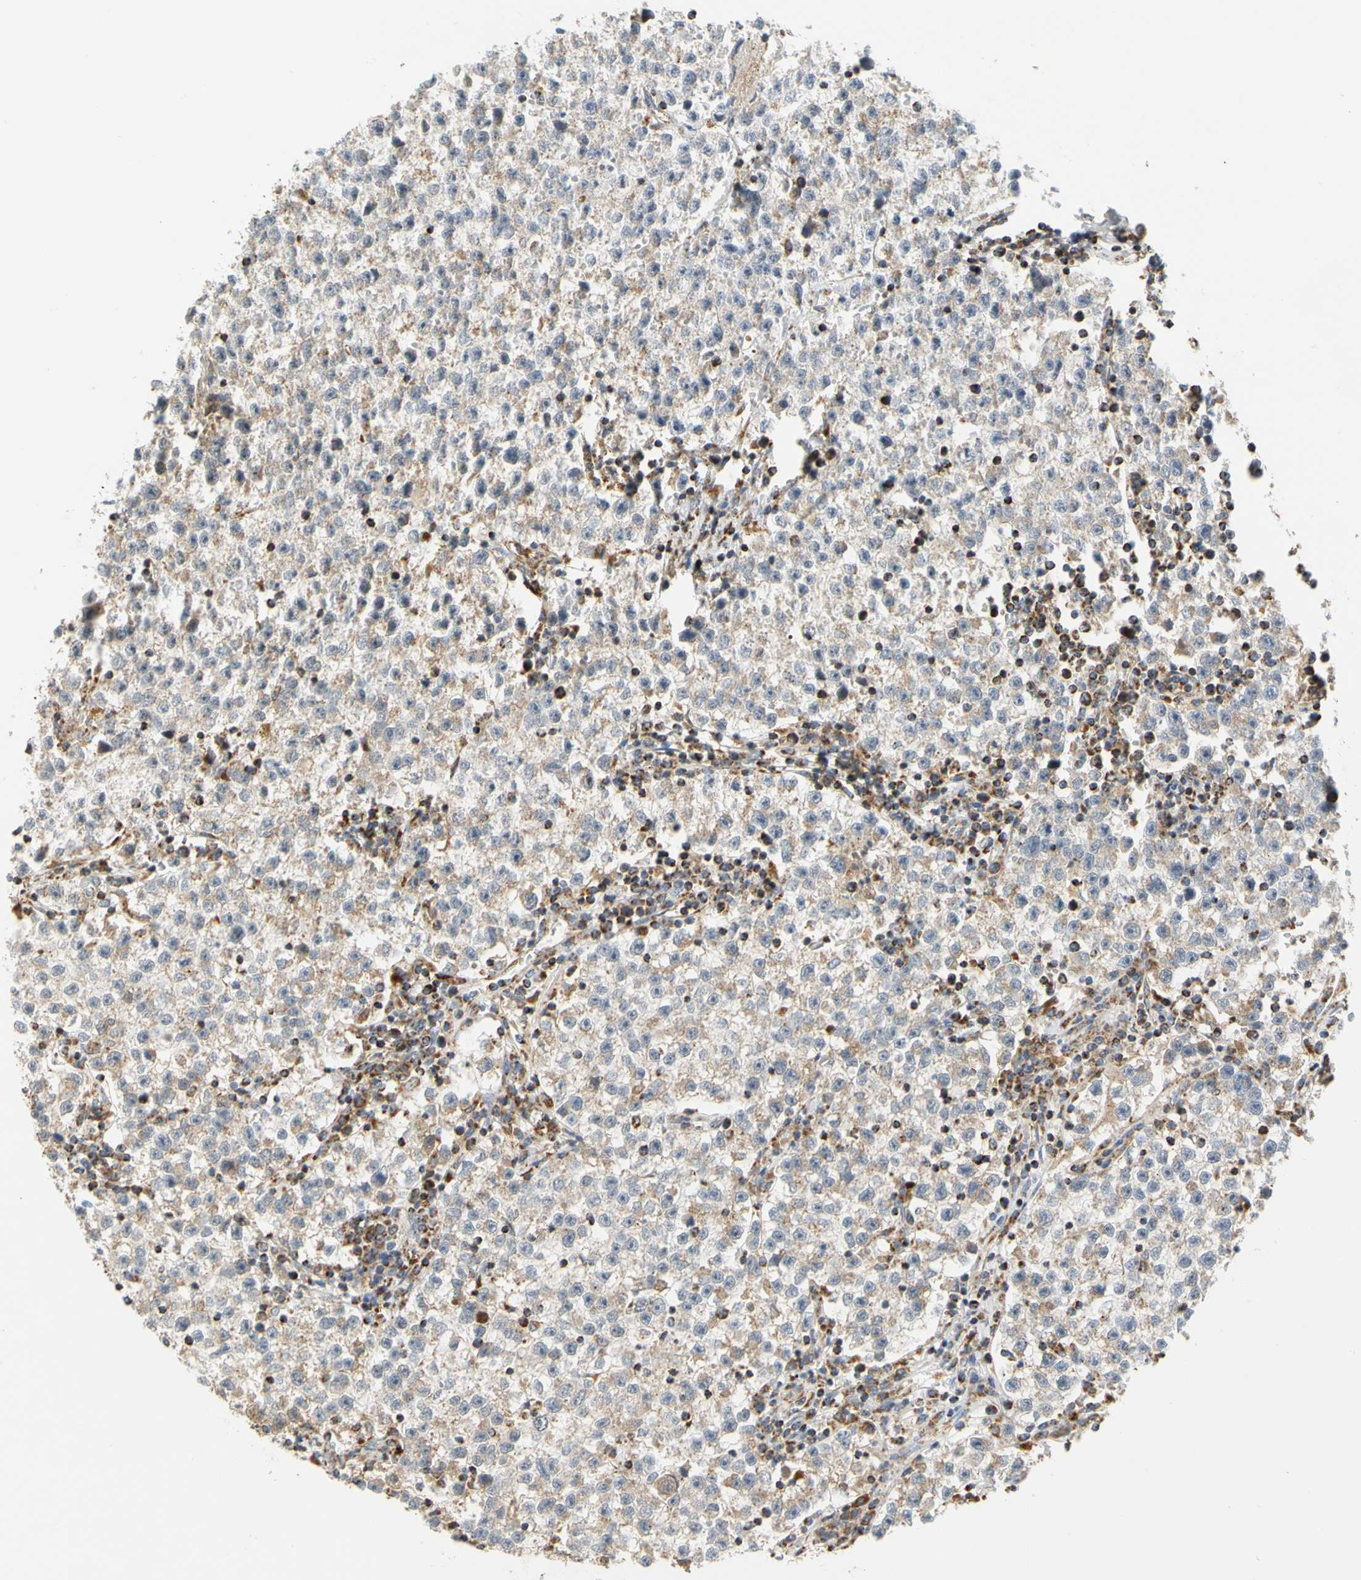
{"staining": {"intensity": "weak", "quantity": "<25%", "location": "cytoplasmic/membranous"}, "tissue": "testis cancer", "cell_type": "Tumor cells", "image_type": "cancer", "snomed": [{"axis": "morphology", "description": "Seminoma, NOS"}, {"axis": "topography", "description": "Testis"}], "caption": "Immunohistochemistry (IHC) micrograph of human testis seminoma stained for a protein (brown), which shows no expression in tumor cells.", "gene": "SFXN3", "patient": {"sex": "male", "age": 22}}